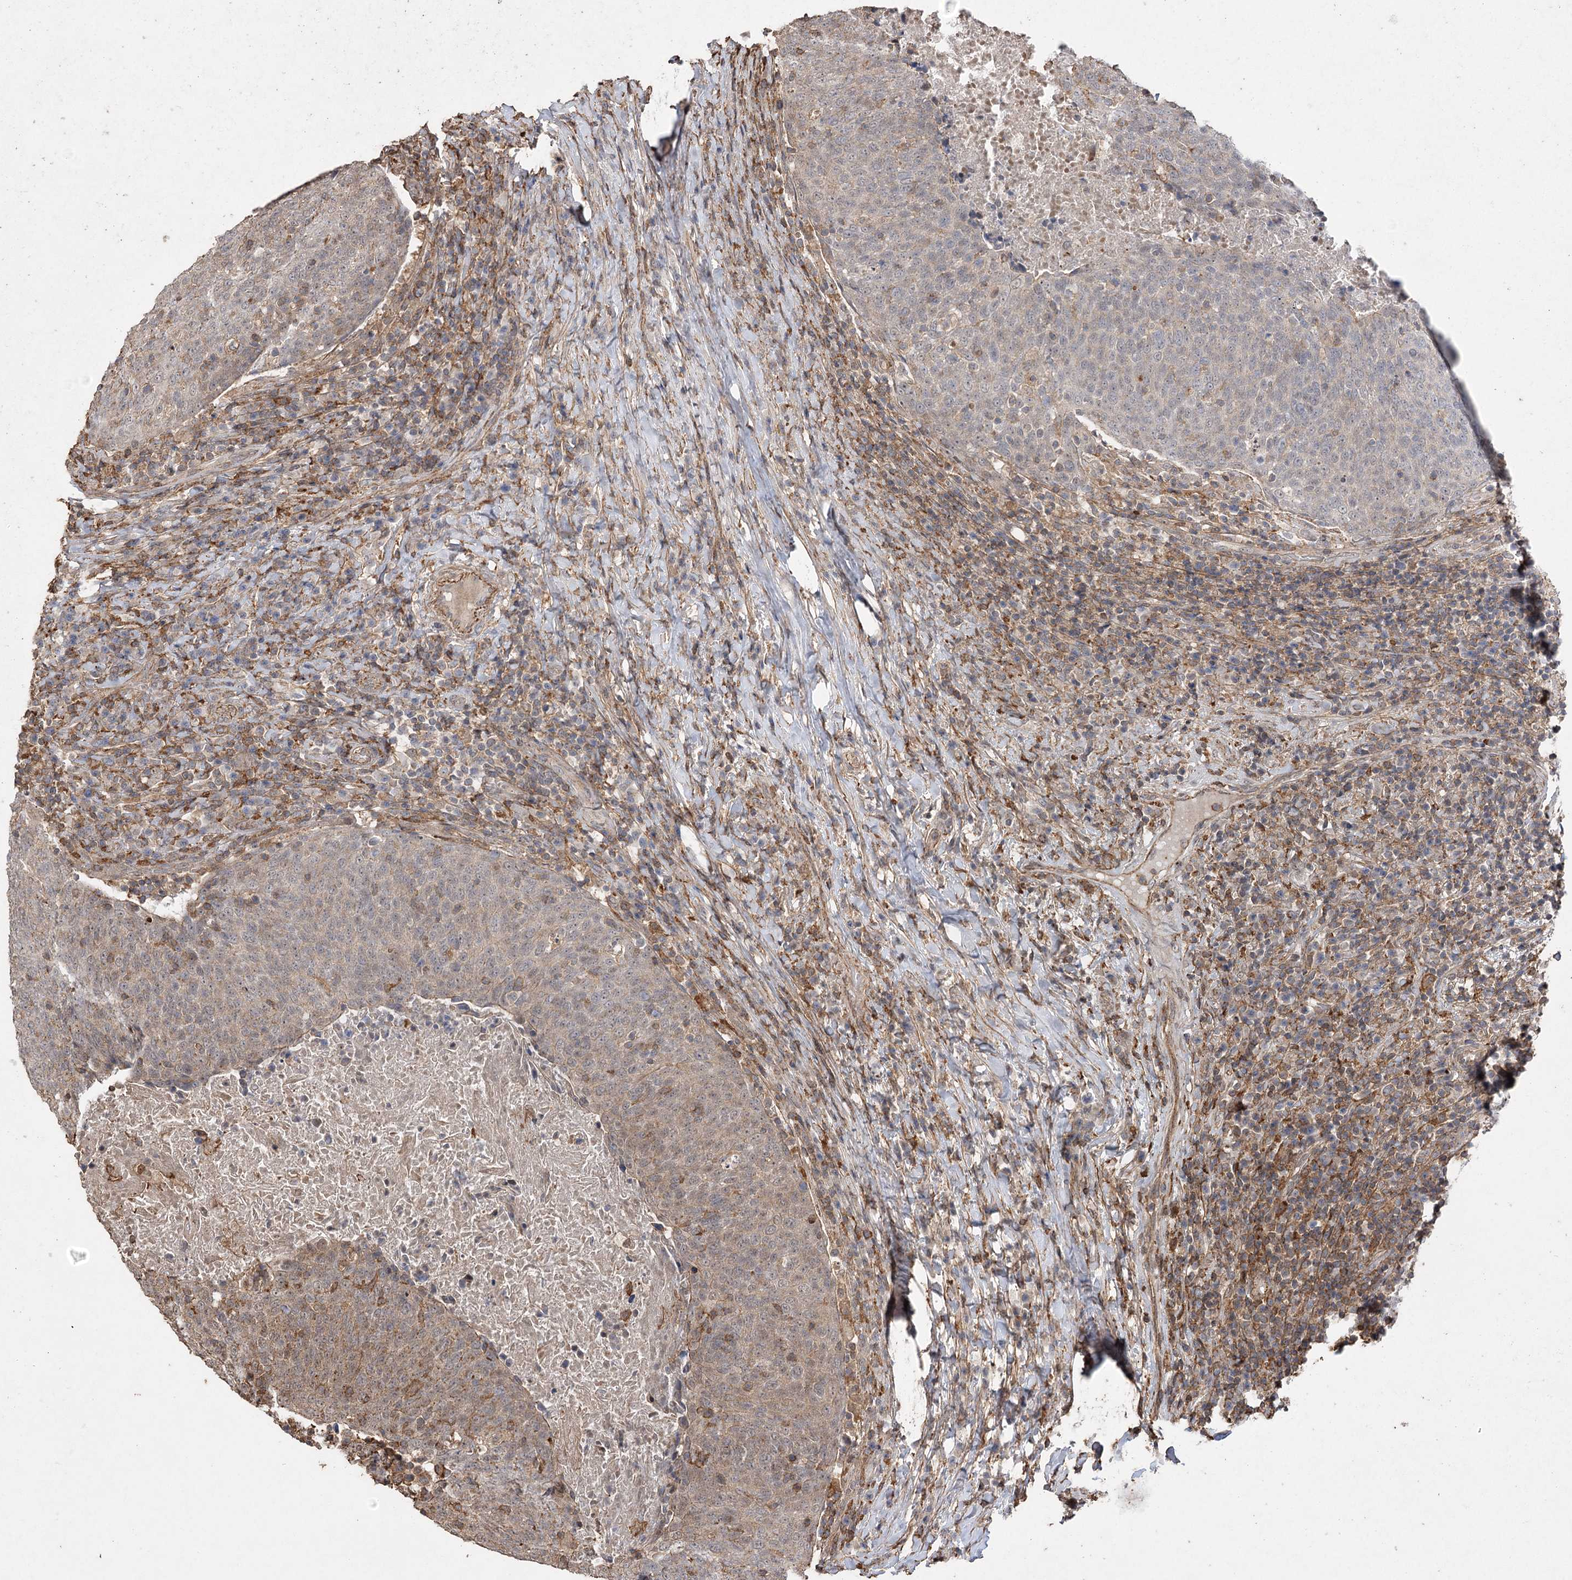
{"staining": {"intensity": "weak", "quantity": "25%-75%", "location": "cytoplasmic/membranous"}, "tissue": "head and neck cancer", "cell_type": "Tumor cells", "image_type": "cancer", "snomed": [{"axis": "morphology", "description": "Squamous cell carcinoma, NOS"}, {"axis": "morphology", "description": "Squamous cell carcinoma, metastatic, NOS"}, {"axis": "topography", "description": "Lymph node"}, {"axis": "topography", "description": "Head-Neck"}], "caption": "Human metastatic squamous cell carcinoma (head and neck) stained with a brown dye exhibits weak cytoplasmic/membranous positive expression in approximately 25%-75% of tumor cells.", "gene": "OBSL1", "patient": {"sex": "male", "age": 62}}